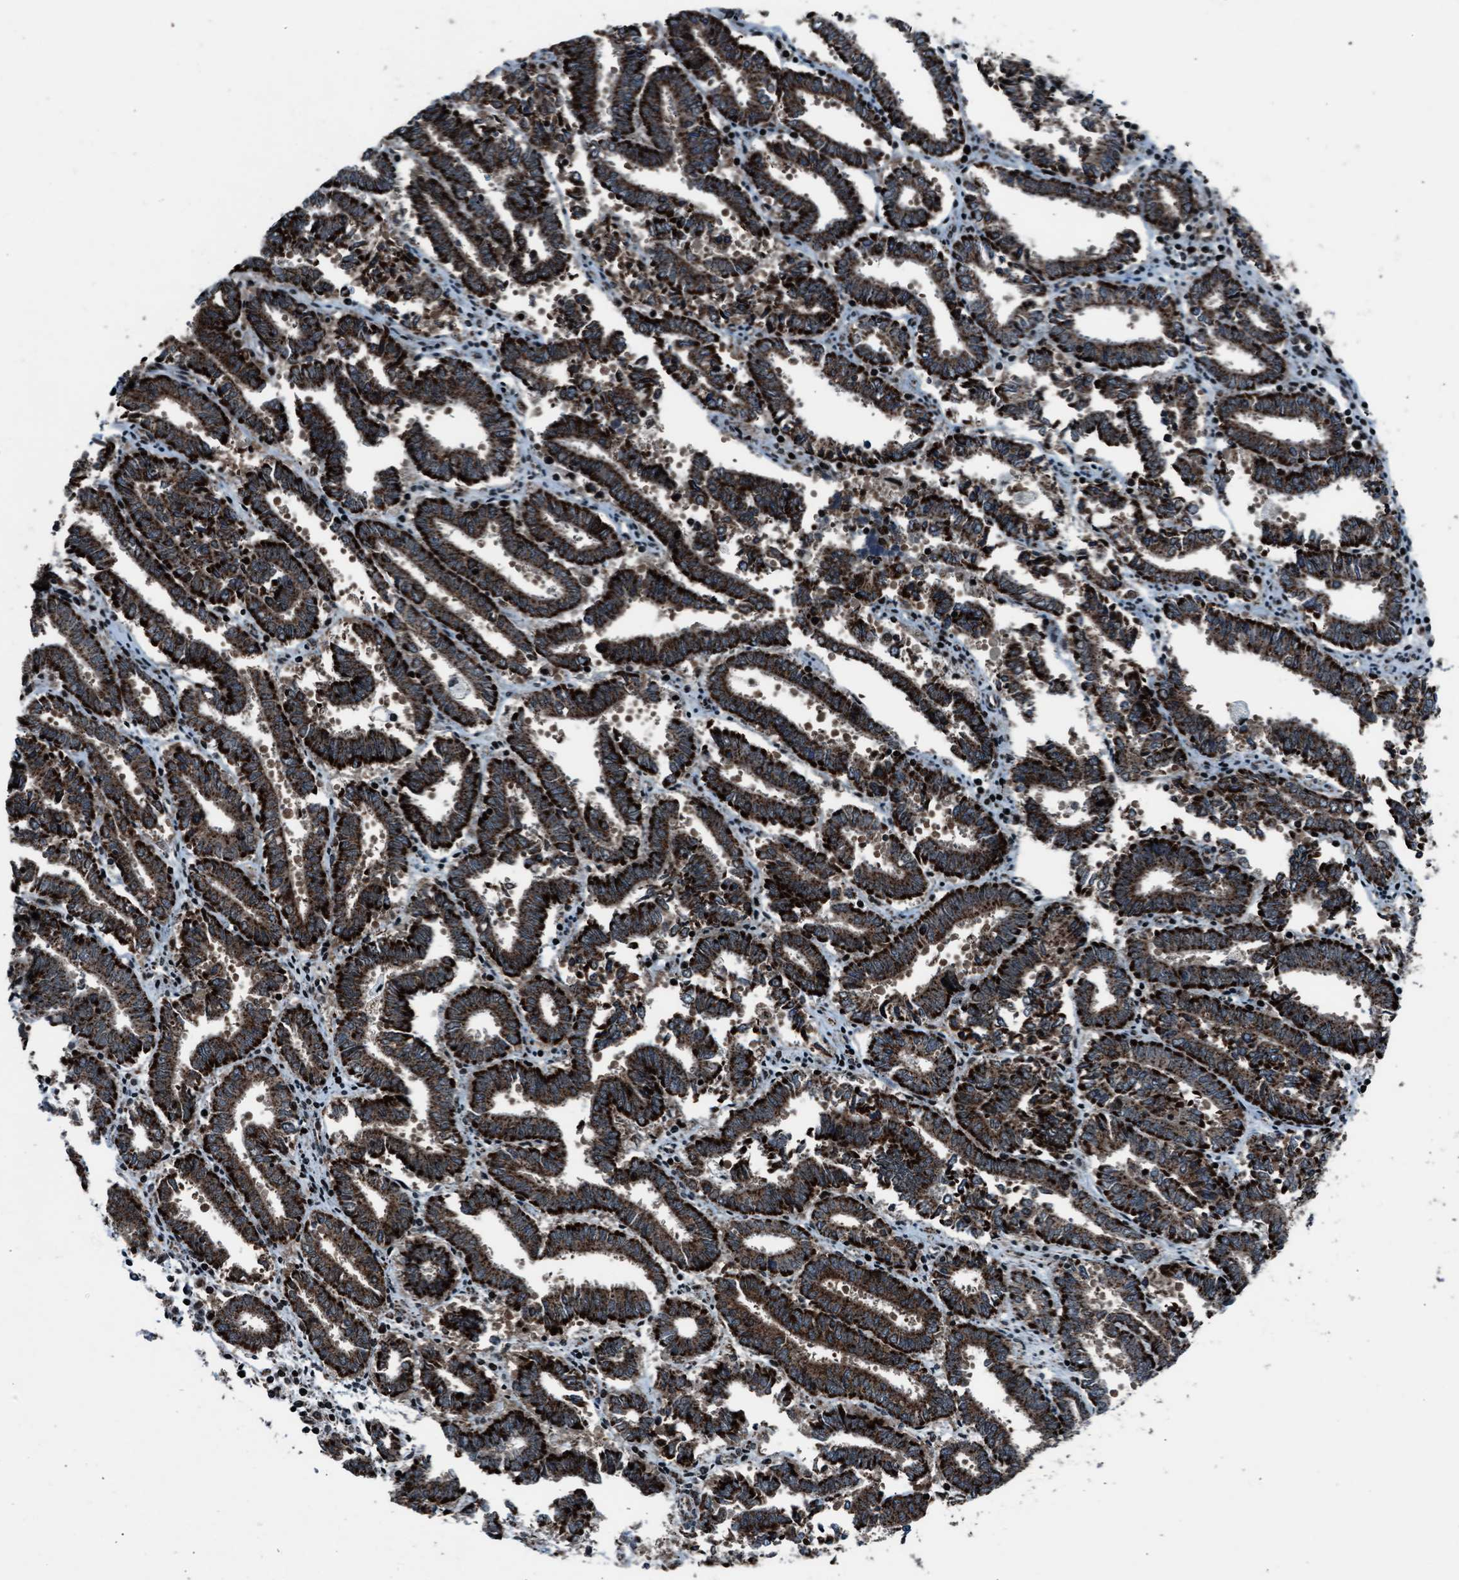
{"staining": {"intensity": "strong", "quantity": ">75%", "location": "cytoplasmic/membranous"}, "tissue": "endometrial cancer", "cell_type": "Tumor cells", "image_type": "cancer", "snomed": [{"axis": "morphology", "description": "Adenocarcinoma, NOS"}, {"axis": "topography", "description": "Uterus"}], "caption": "IHC (DAB) staining of human endometrial cancer (adenocarcinoma) displays strong cytoplasmic/membranous protein expression in about >75% of tumor cells.", "gene": "MORC3", "patient": {"sex": "female", "age": 83}}